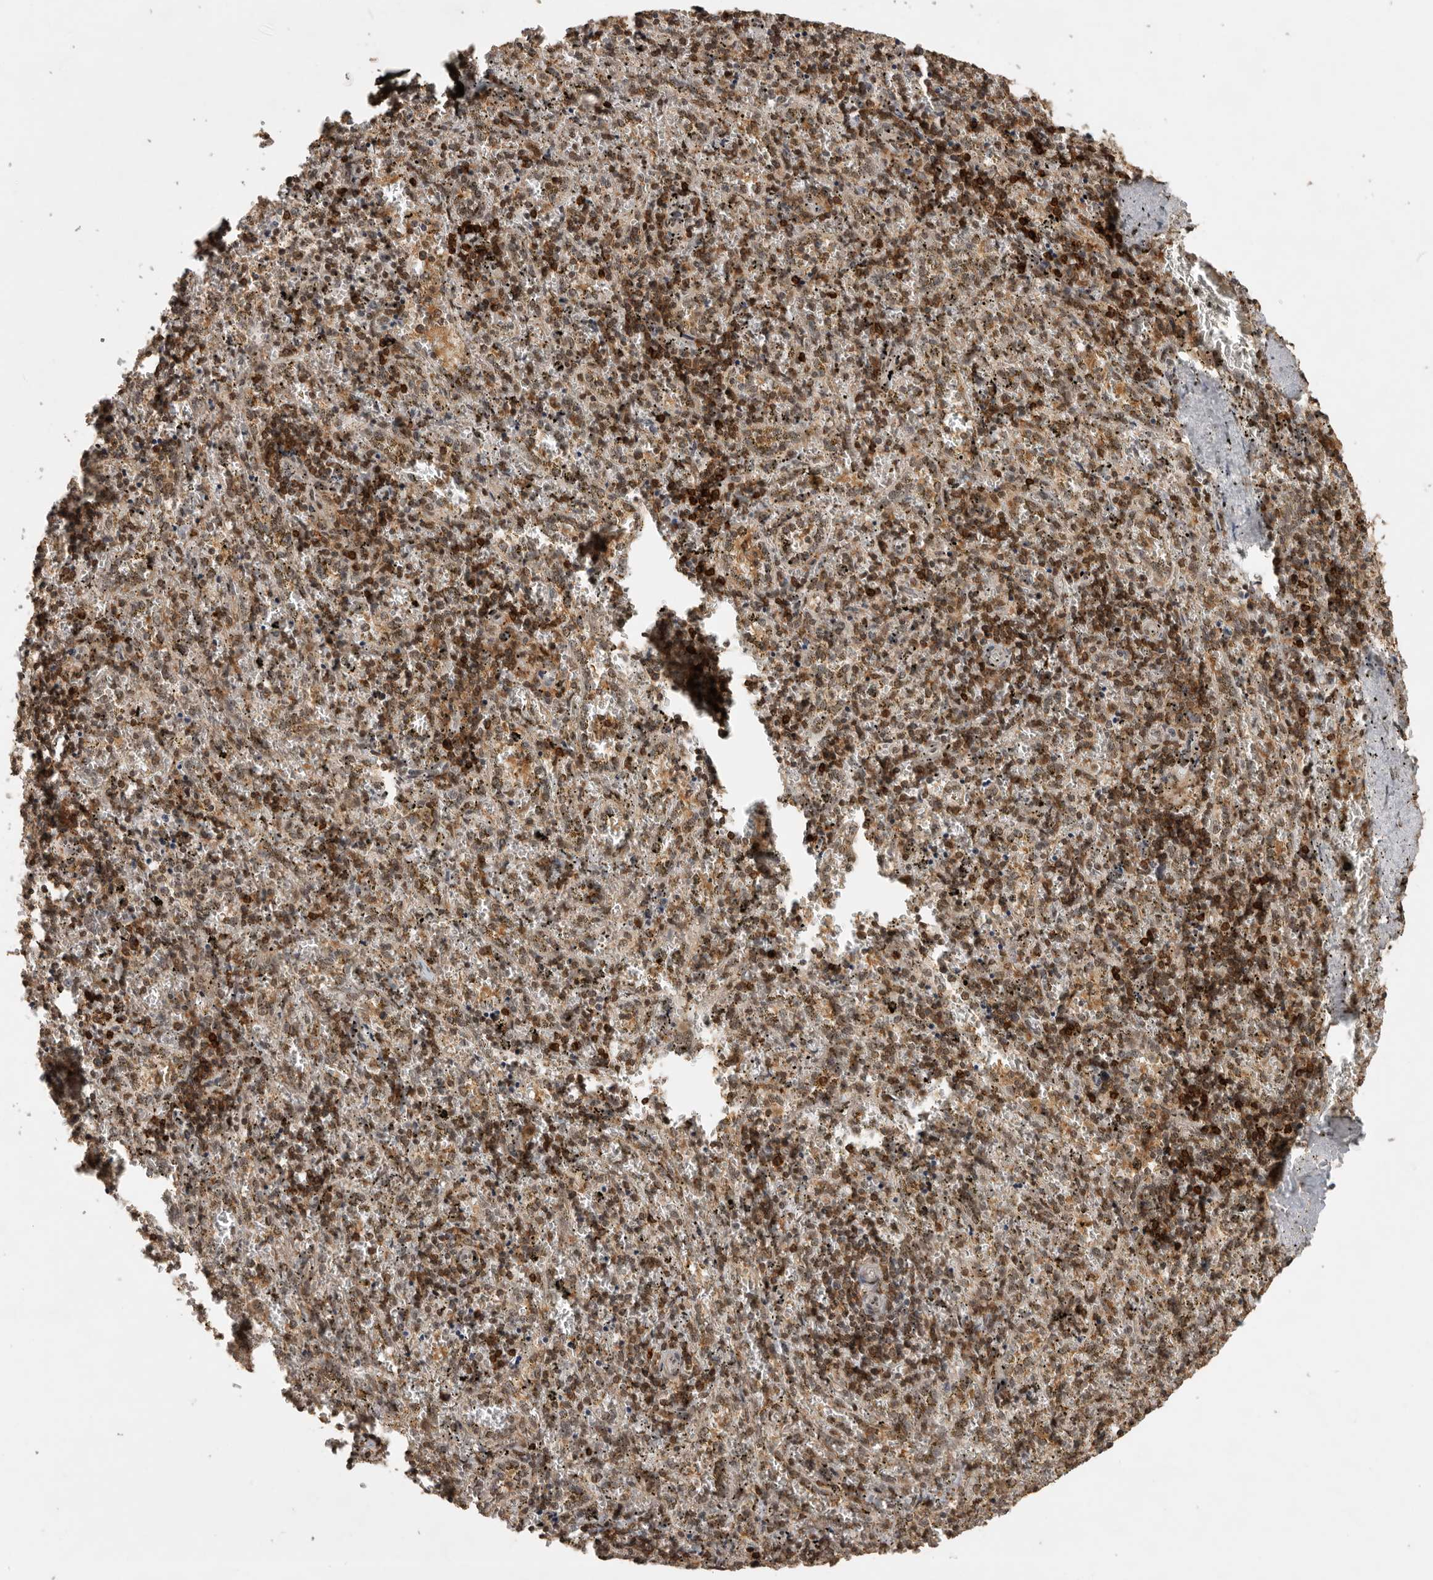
{"staining": {"intensity": "moderate", "quantity": "25%-75%", "location": "cytoplasmic/membranous"}, "tissue": "spleen", "cell_type": "Cells in red pulp", "image_type": "normal", "snomed": [{"axis": "morphology", "description": "Normal tissue, NOS"}, {"axis": "topography", "description": "Spleen"}], "caption": "This photomicrograph shows immunohistochemistry (IHC) staining of unremarkable human spleen, with medium moderate cytoplasmic/membranous staining in about 25%-75% of cells in red pulp.", "gene": "CBLL1", "patient": {"sex": "male", "age": 11}}